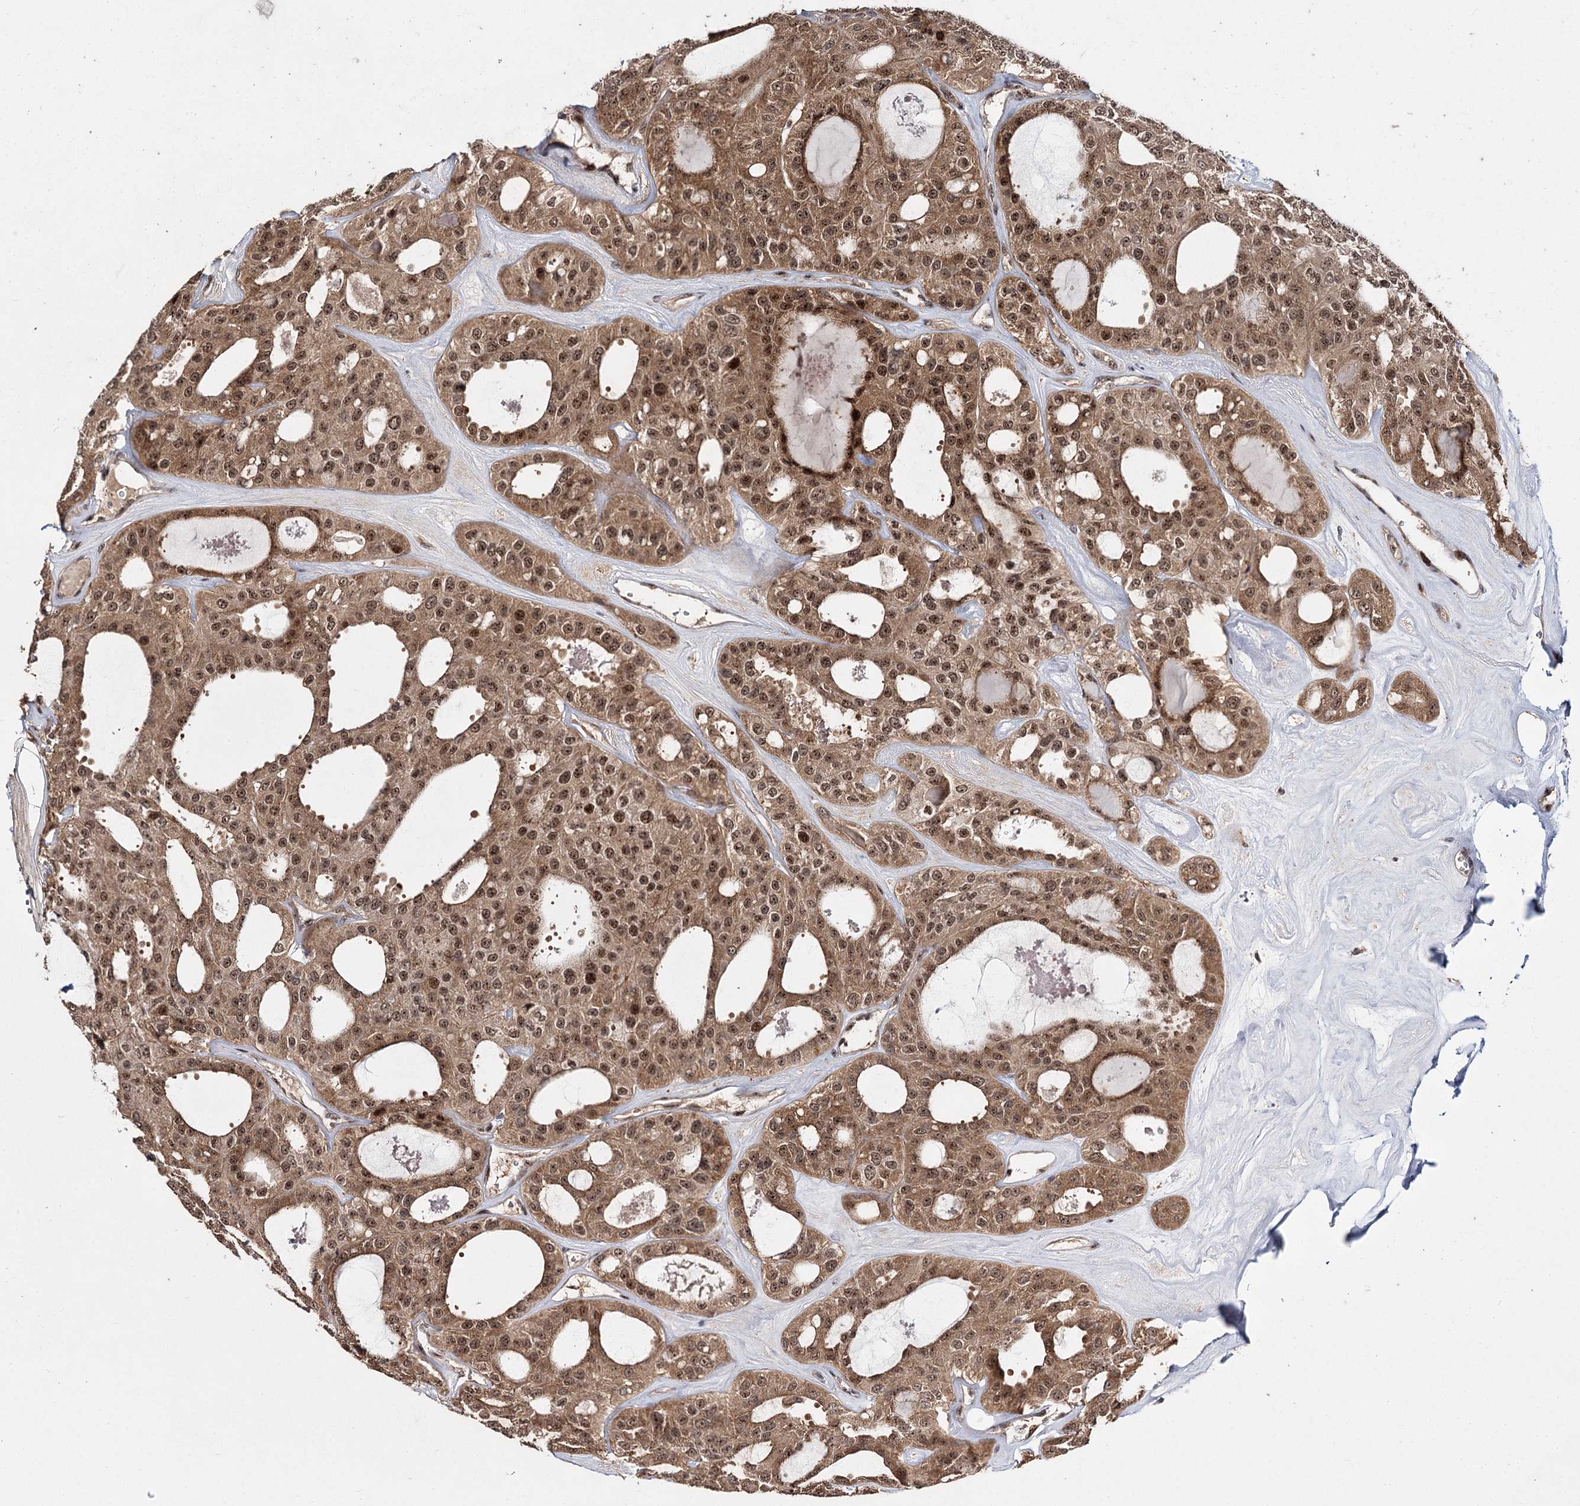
{"staining": {"intensity": "moderate", "quantity": ">75%", "location": "cytoplasmic/membranous,nuclear"}, "tissue": "thyroid cancer", "cell_type": "Tumor cells", "image_type": "cancer", "snomed": [{"axis": "morphology", "description": "Follicular adenoma carcinoma, NOS"}, {"axis": "topography", "description": "Thyroid gland"}], "caption": "IHC histopathology image of neoplastic tissue: follicular adenoma carcinoma (thyroid) stained using IHC displays medium levels of moderate protein expression localized specifically in the cytoplasmic/membranous and nuclear of tumor cells, appearing as a cytoplasmic/membranous and nuclear brown color.", "gene": "MKNK2", "patient": {"sex": "male", "age": 75}}